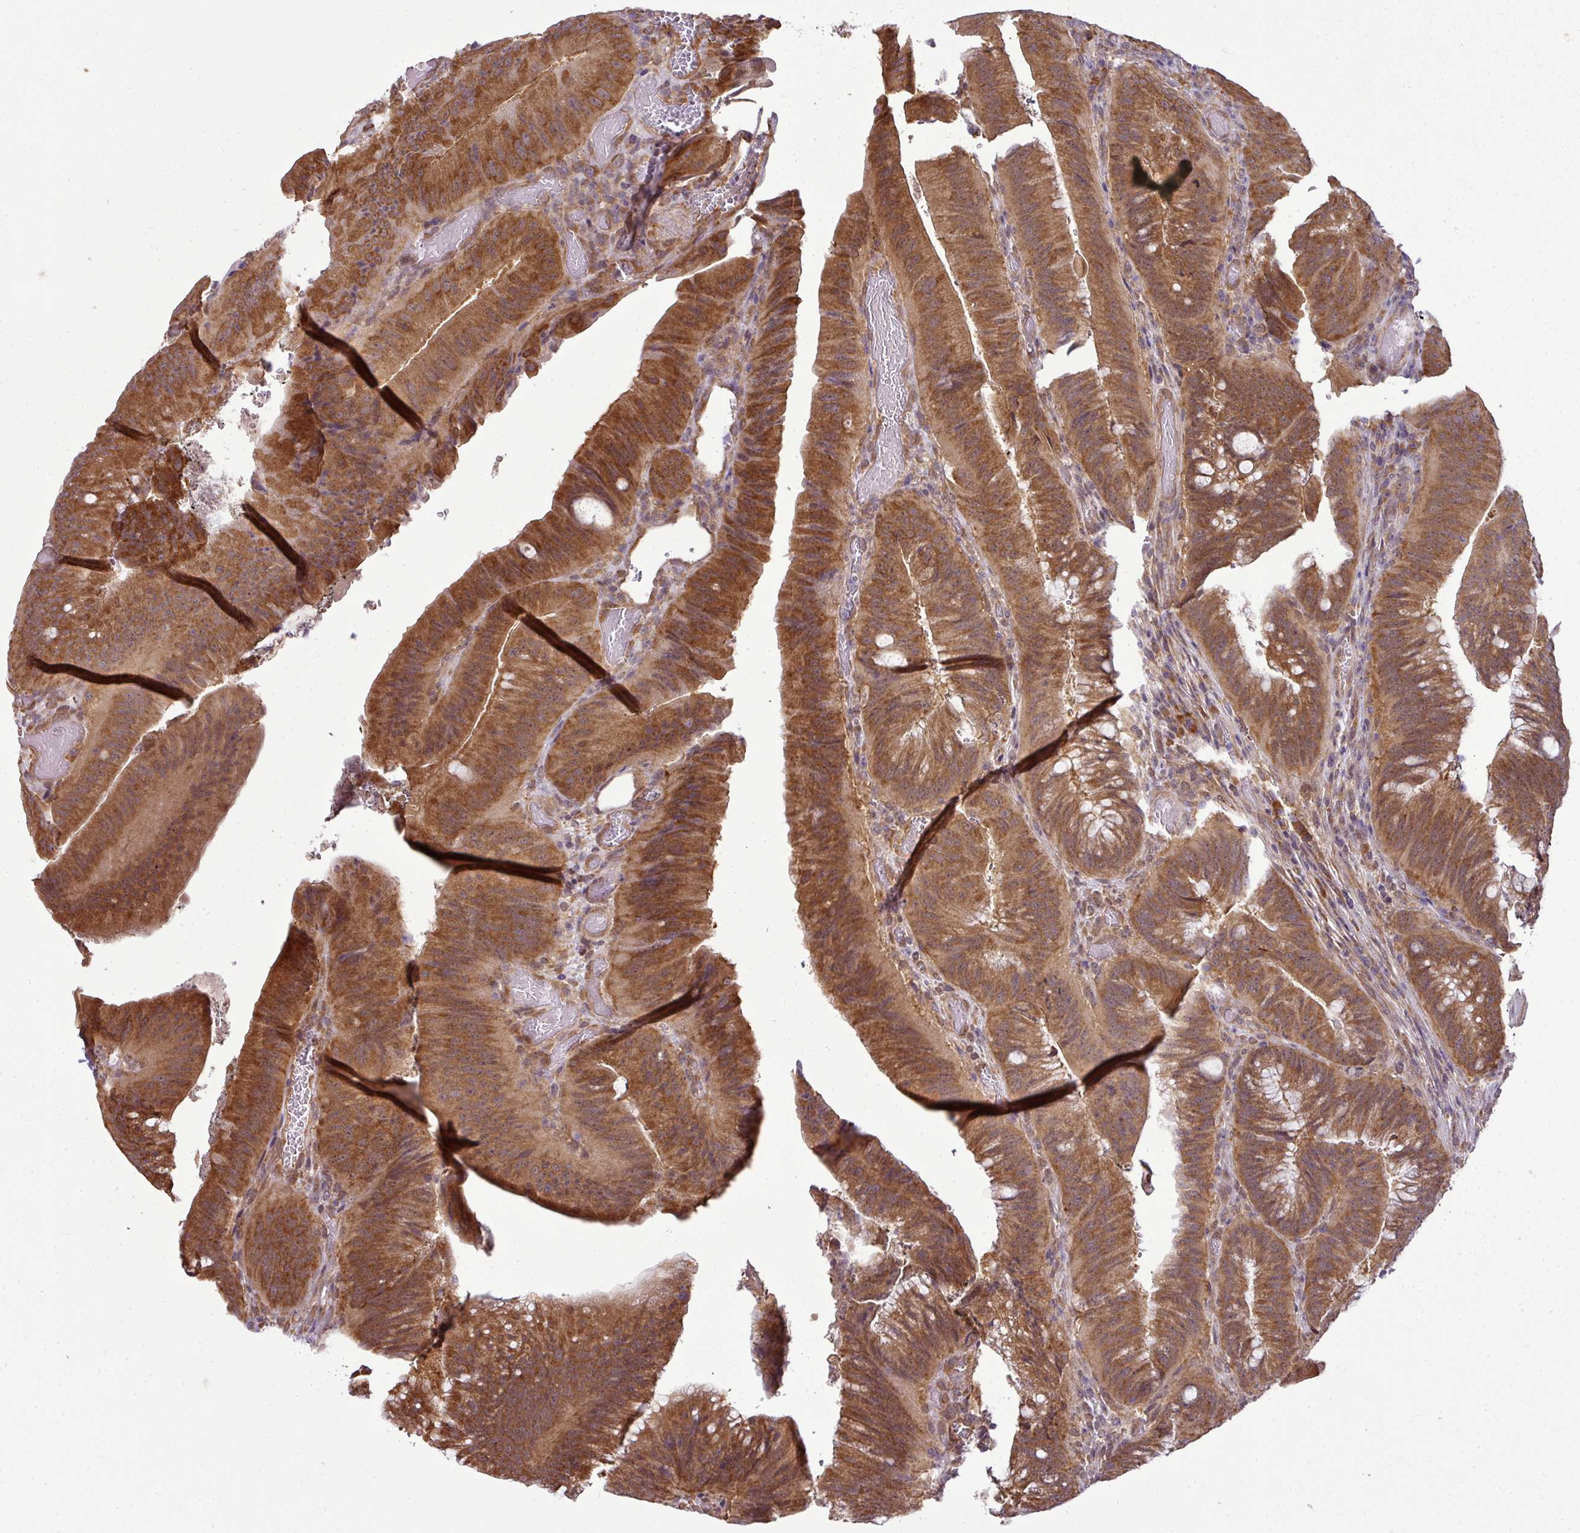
{"staining": {"intensity": "strong", "quantity": ">75%", "location": "cytoplasmic/membranous"}, "tissue": "colorectal cancer", "cell_type": "Tumor cells", "image_type": "cancer", "snomed": [{"axis": "morphology", "description": "Adenocarcinoma, NOS"}, {"axis": "topography", "description": "Colon"}], "caption": "Protein expression analysis of colorectal adenocarcinoma shows strong cytoplasmic/membranous staining in about >75% of tumor cells.", "gene": "RBM4B", "patient": {"sex": "female", "age": 43}}